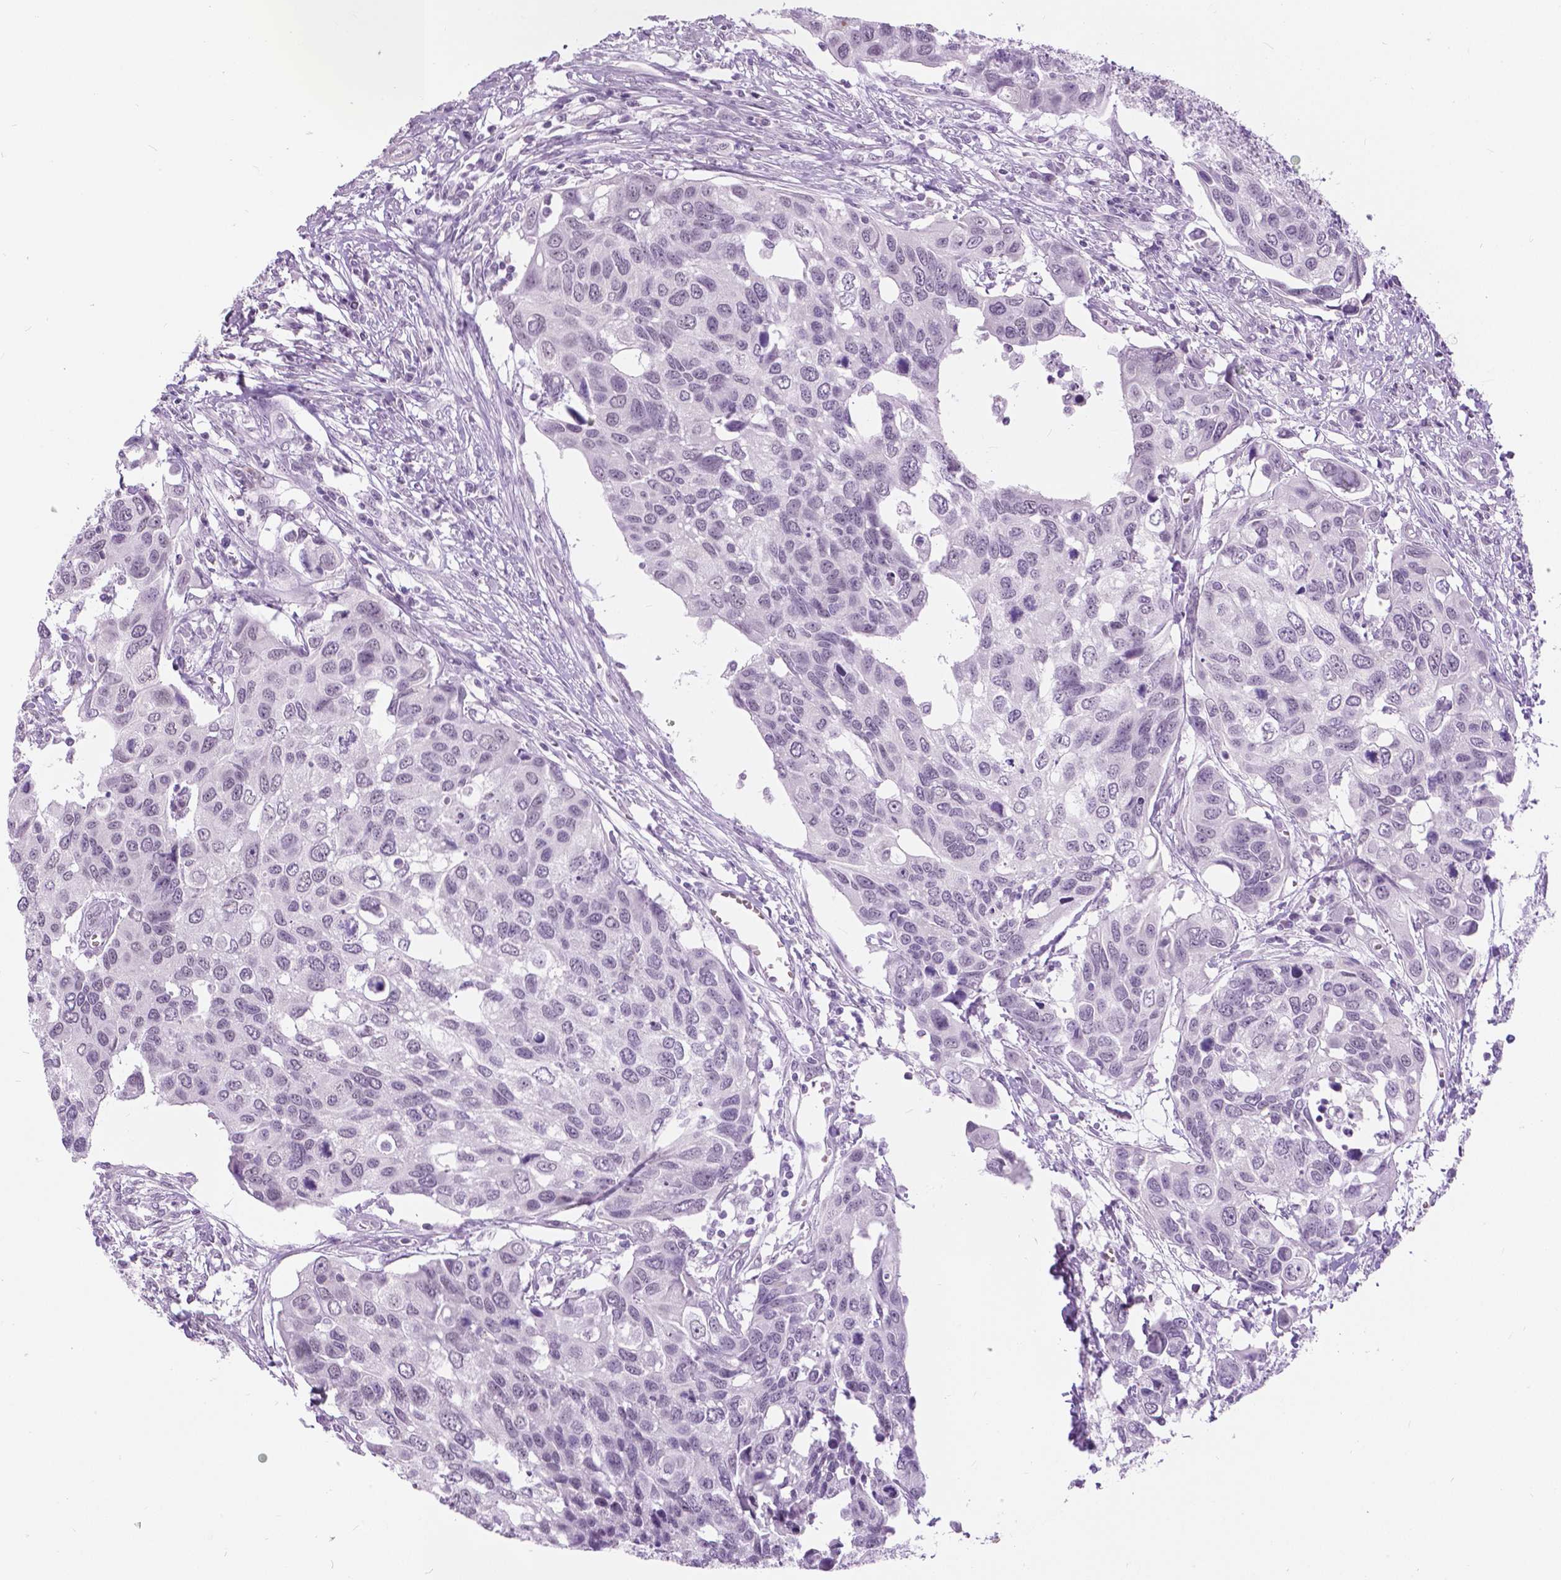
{"staining": {"intensity": "negative", "quantity": "none", "location": "none"}, "tissue": "urothelial cancer", "cell_type": "Tumor cells", "image_type": "cancer", "snomed": [{"axis": "morphology", "description": "Urothelial carcinoma, High grade"}, {"axis": "topography", "description": "Urinary bladder"}], "caption": "This is a photomicrograph of immunohistochemistry staining of urothelial carcinoma (high-grade), which shows no positivity in tumor cells.", "gene": "MYOM1", "patient": {"sex": "male", "age": 60}}